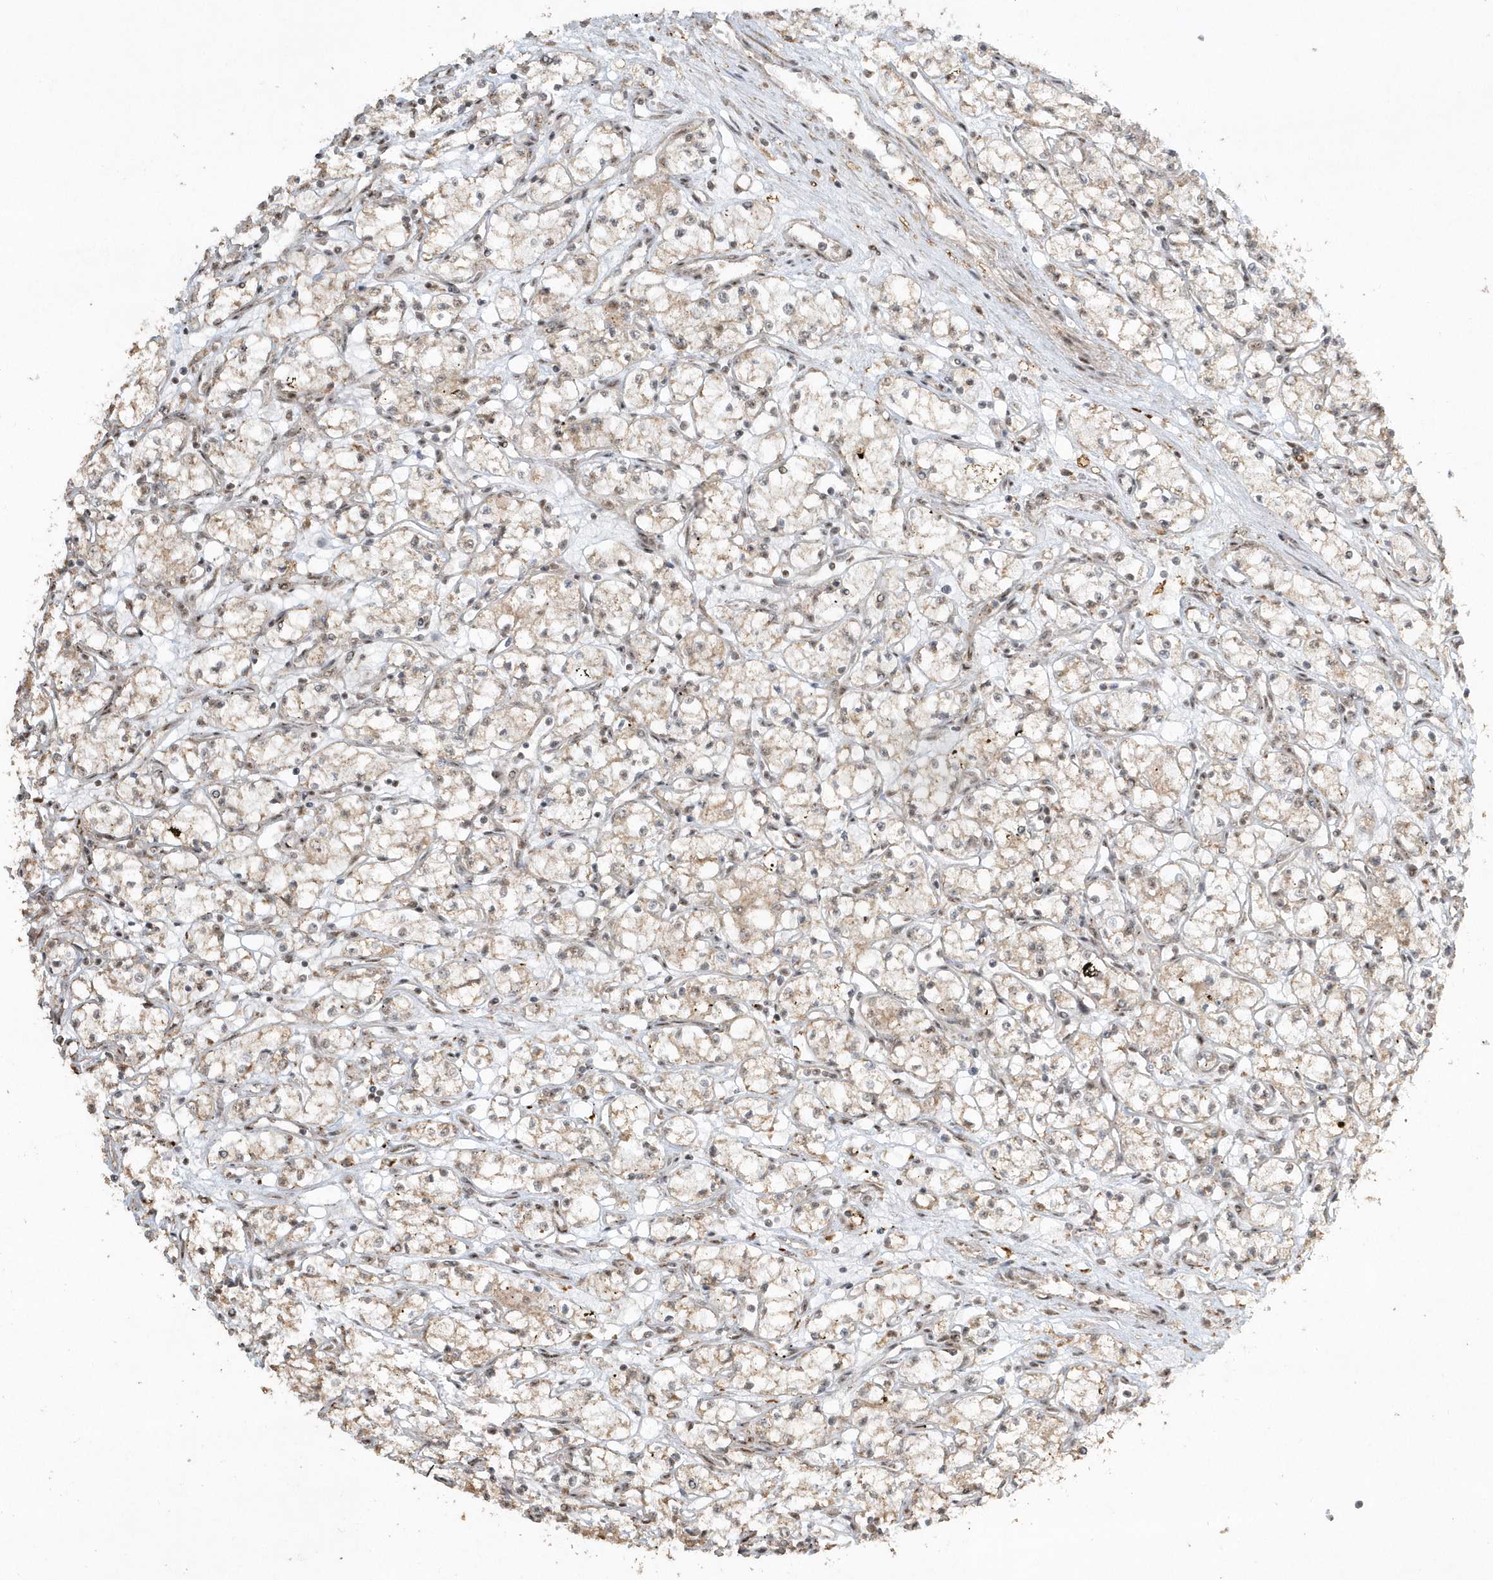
{"staining": {"intensity": "moderate", "quantity": "<25%", "location": "nuclear"}, "tissue": "renal cancer", "cell_type": "Tumor cells", "image_type": "cancer", "snomed": [{"axis": "morphology", "description": "Adenocarcinoma, NOS"}, {"axis": "topography", "description": "Kidney"}], "caption": "The immunohistochemical stain shows moderate nuclear staining in tumor cells of renal cancer (adenocarcinoma) tissue. (Stains: DAB (3,3'-diaminobenzidine) in brown, nuclei in blue, Microscopy: brightfield microscopy at high magnification).", "gene": "POLR3B", "patient": {"sex": "male", "age": 59}}